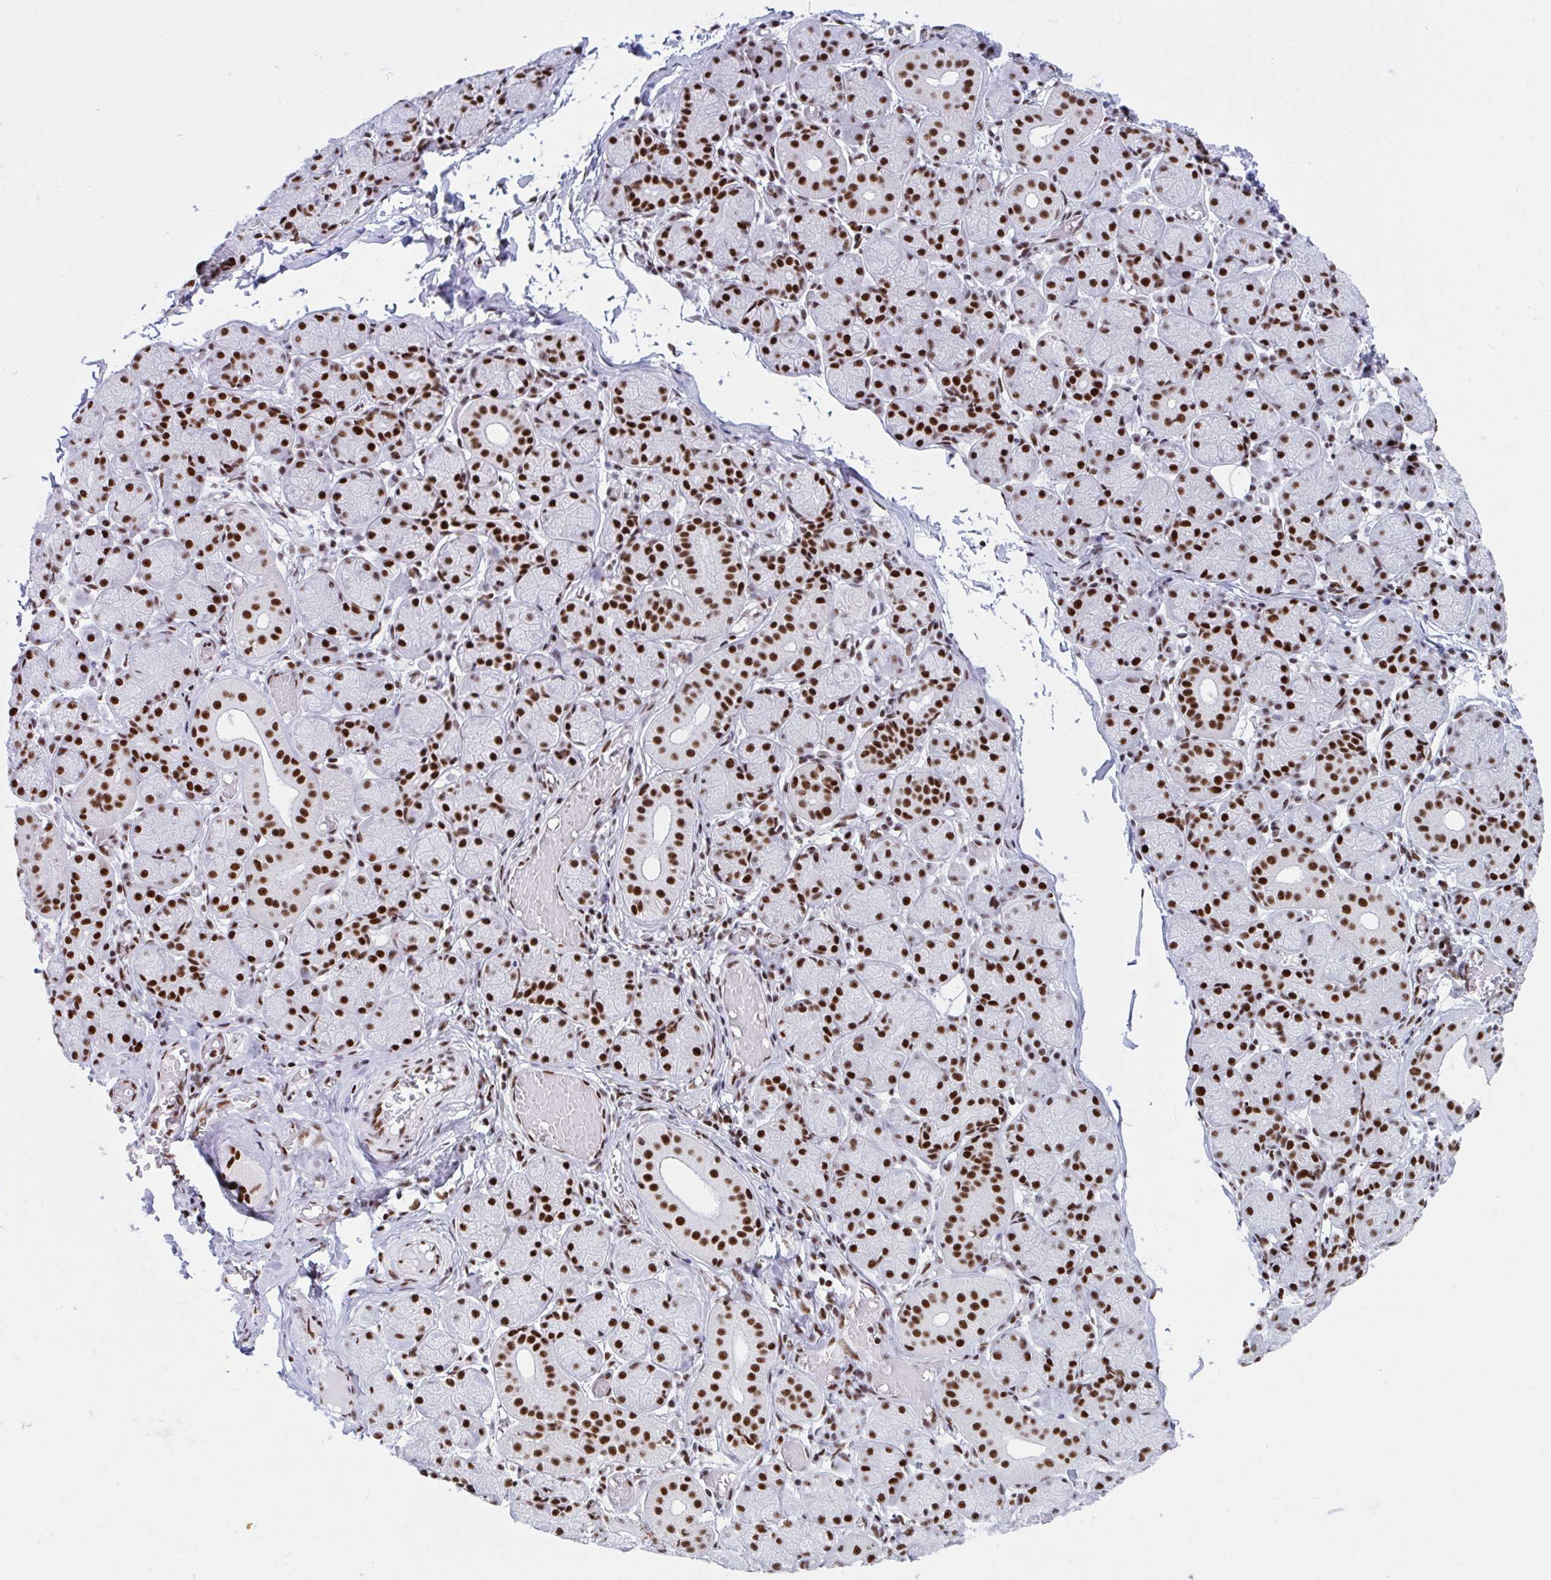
{"staining": {"intensity": "strong", "quantity": ">75%", "location": "nuclear"}, "tissue": "salivary gland", "cell_type": "Glandular cells", "image_type": "normal", "snomed": [{"axis": "morphology", "description": "Normal tissue, NOS"}, {"axis": "topography", "description": "Salivary gland"}], "caption": "Glandular cells display strong nuclear staining in about >75% of cells in benign salivary gland.", "gene": "IKZF2", "patient": {"sex": "female", "age": 24}}